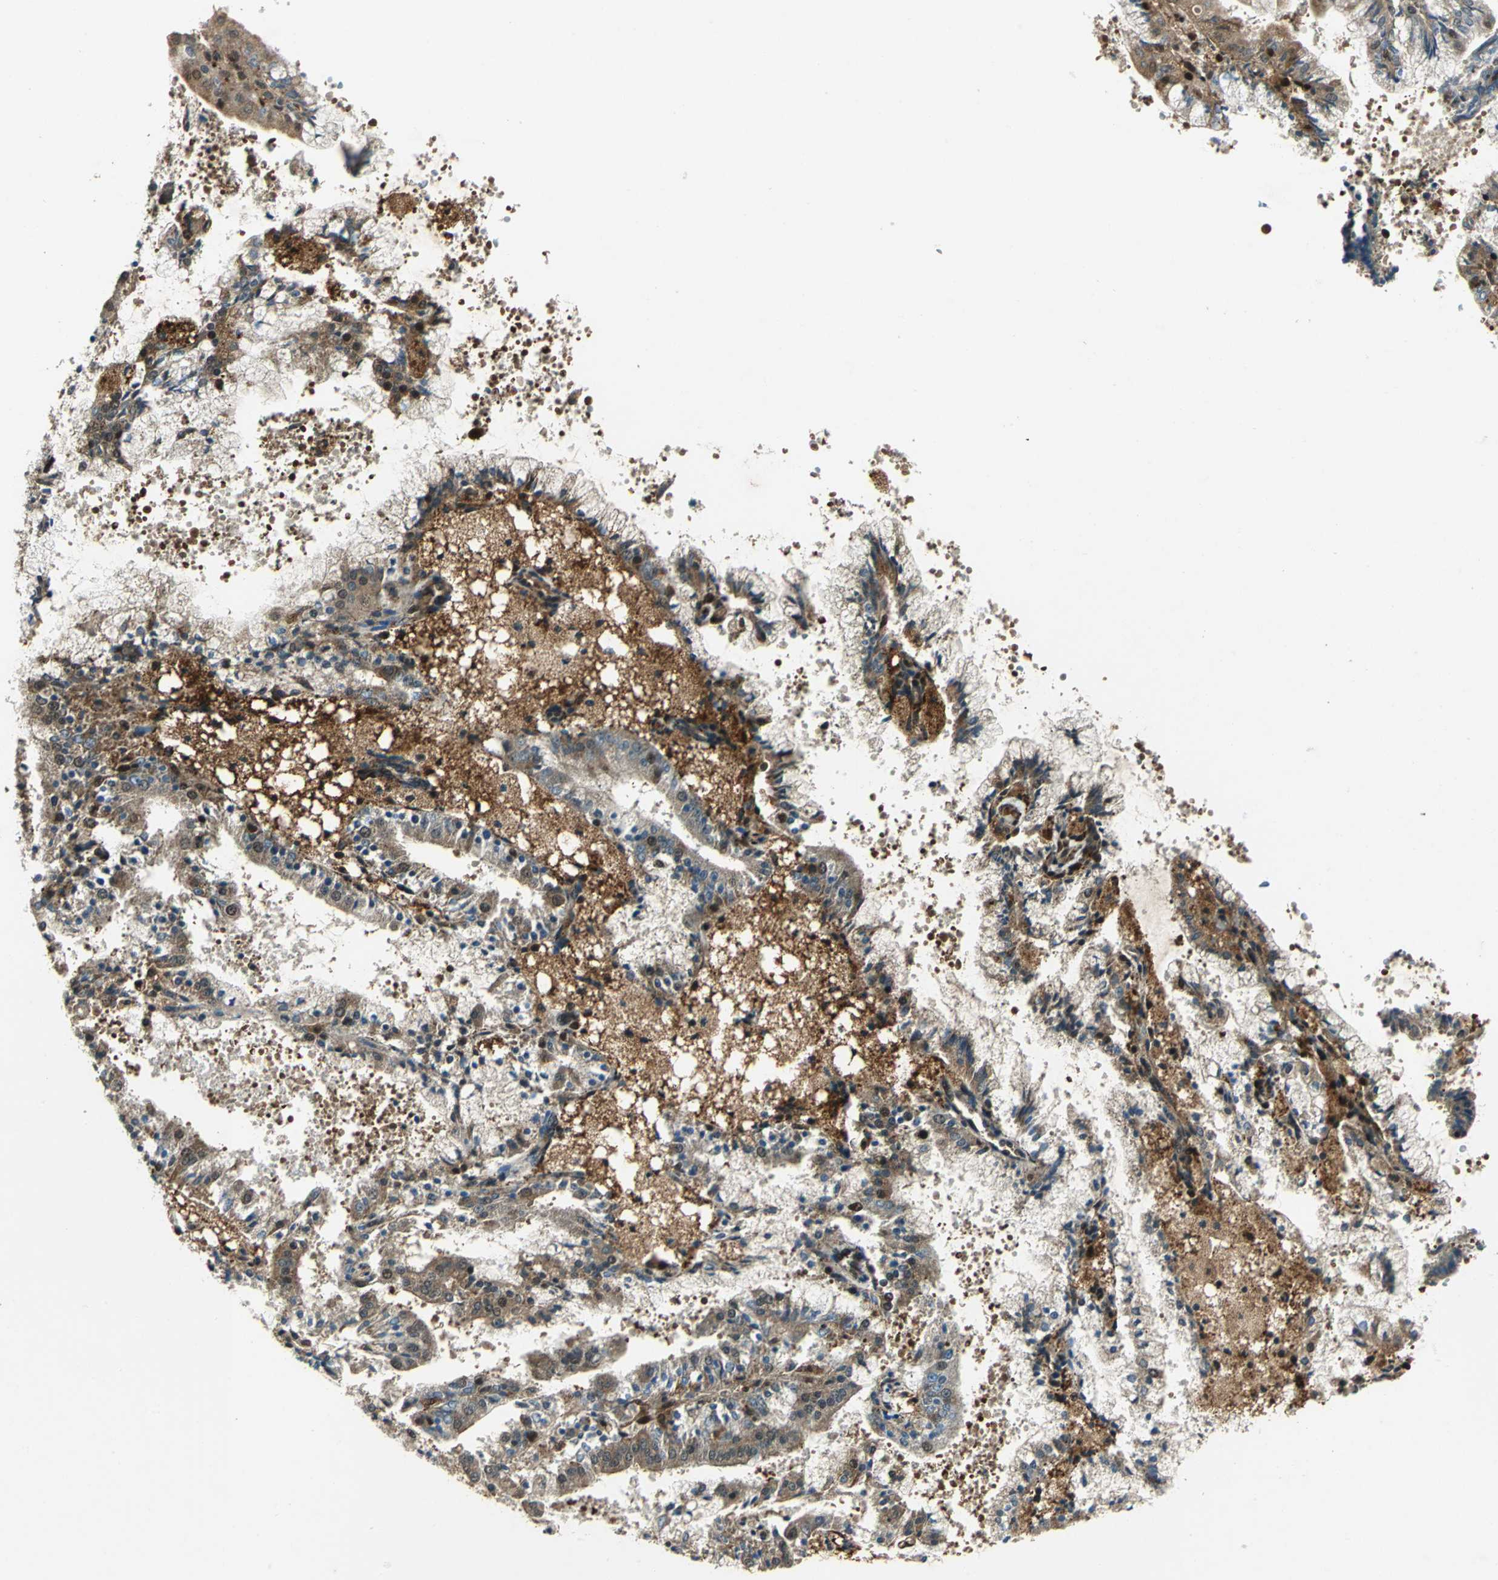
{"staining": {"intensity": "moderate", "quantity": "25%-75%", "location": "cytoplasmic/membranous,nuclear"}, "tissue": "endometrial cancer", "cell_type": "Tumor cells", "image_type": "cancer", "snomed": [{"axis": "morphology", "description": "Adenocarcinoma, NOS"}, {"axis": "topography", "description": "Endometrium"}], "caption": "Immunohistochemical staining of human adenocarcinoma (endometrial) shows medium levels of moderate cytoplasmic/membranous and nuclear positivity in approximately 25%-75% of tumor cells. (brown staining indicates protein expression, while blue staining denotes nuclei).", "gene": "PPP1R13L", "patient": {"sex": "female", "age": 63}}